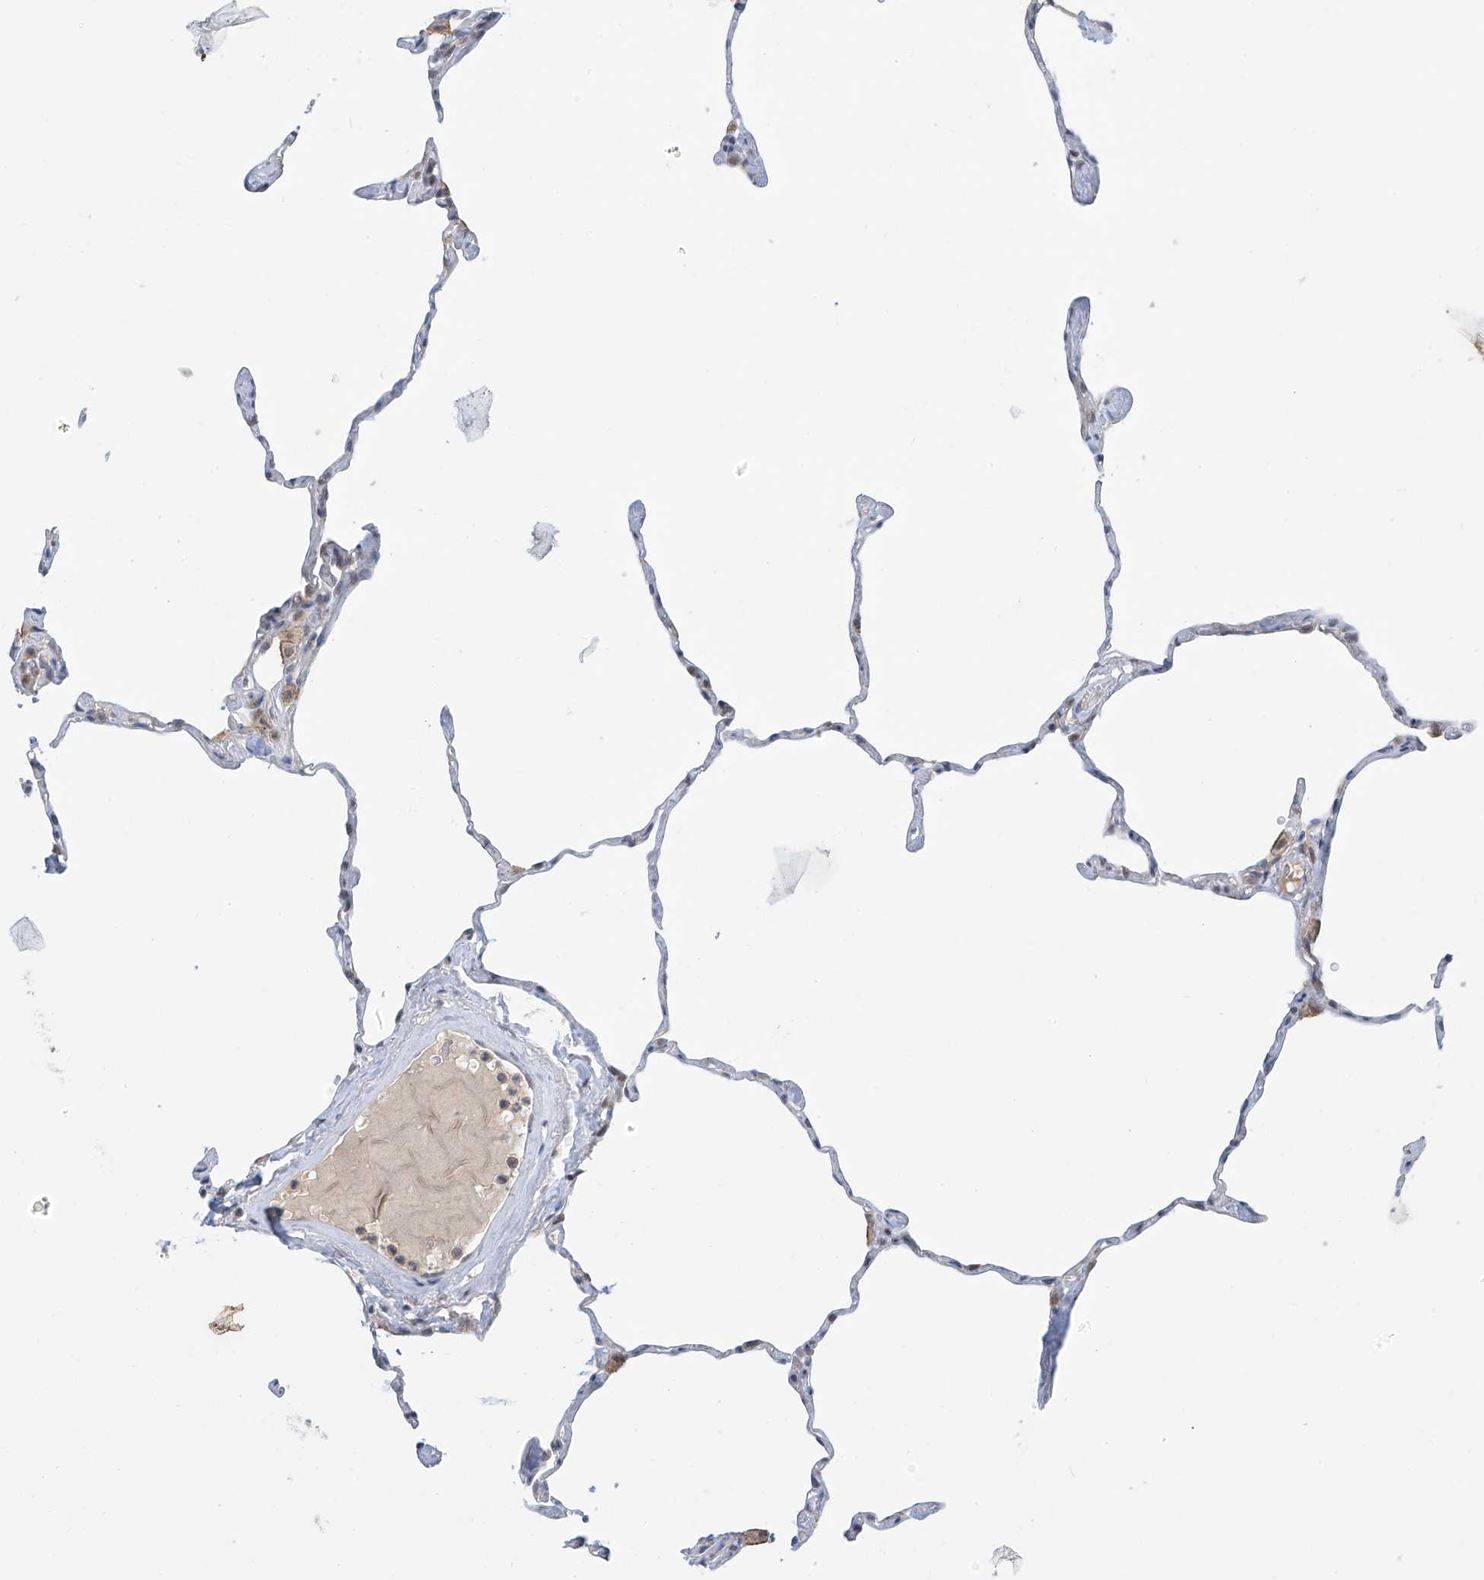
{"staining": {"intensity": "negative", "quantity": "none", "location": "none"}, "tissue": "lung", "cell_type": "Alveolar cells", "image_type": "normal", "snomed": [{"axis": "morphology", "description": "Normal tissue, NOS"}, {"axis": "topography", "description": "Lung"}], "caption": "Immunohistochemistry (IHC) micrograph of normal lung: human lung stained with DAB (3,3'-diaminobenzidine) shows no significant protein expression in alveolar cells. Nuclei are stained in blue.", "gene": "APLF", "patient": {"sex": "male", "age": 65}}